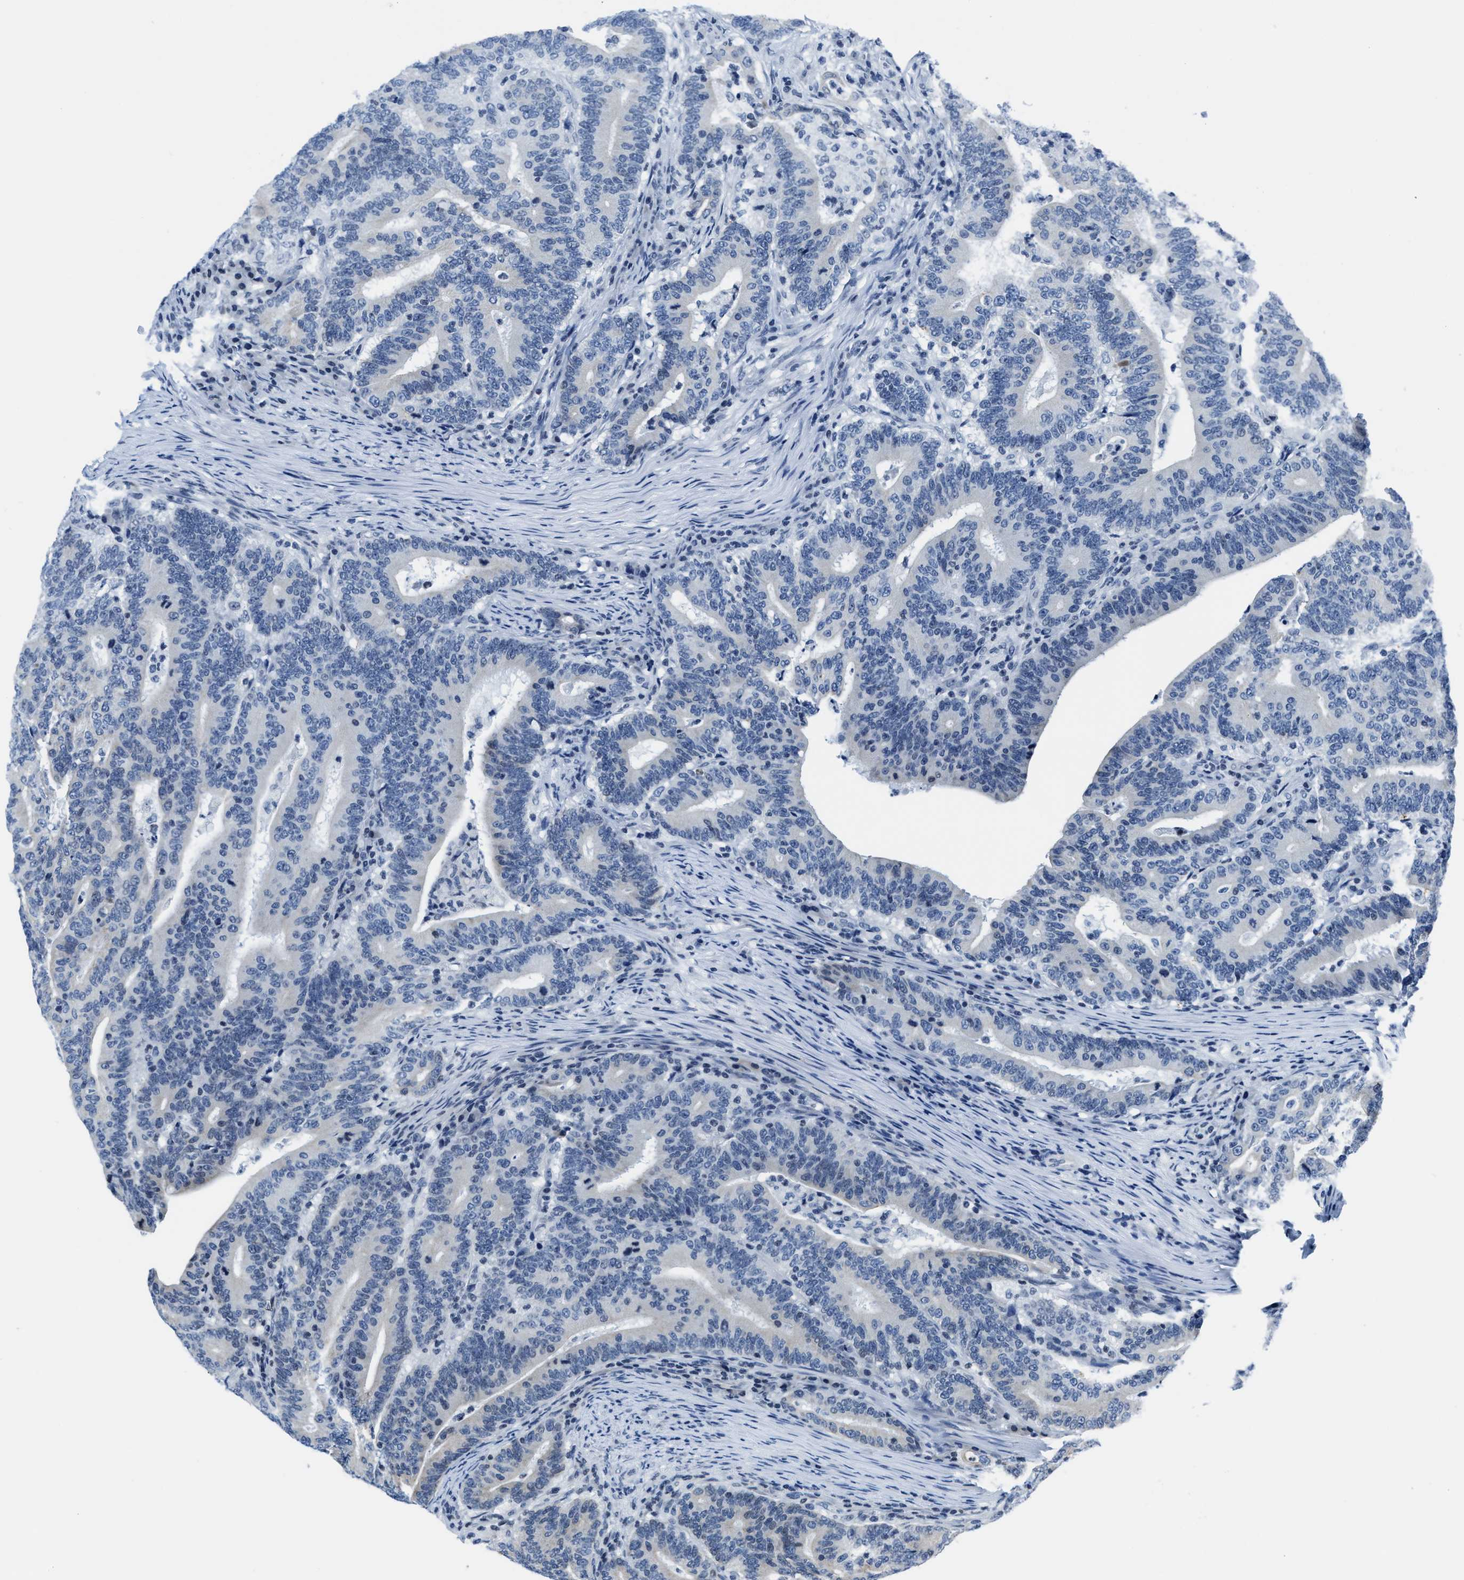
{"staining": {"intensity": "negative", "quantity": "none", "location": "none"}, "tissue": "colorectal cancer", "cell_type": "Tumor cells", "image_type": "cancer", "snomed": [{"axis": "morphology", "description": "Adenocarcinoma, NOS"}, {"axis": "topography", "description": "Colon"}], "caption": "The photomicrograph demonstrates no staining of tumor cells in adenocarcinoma (colorectal). Nuclei are stained in blue.", "gene": "ASZ1", "patient": {"sex": "female", "age": 66}}